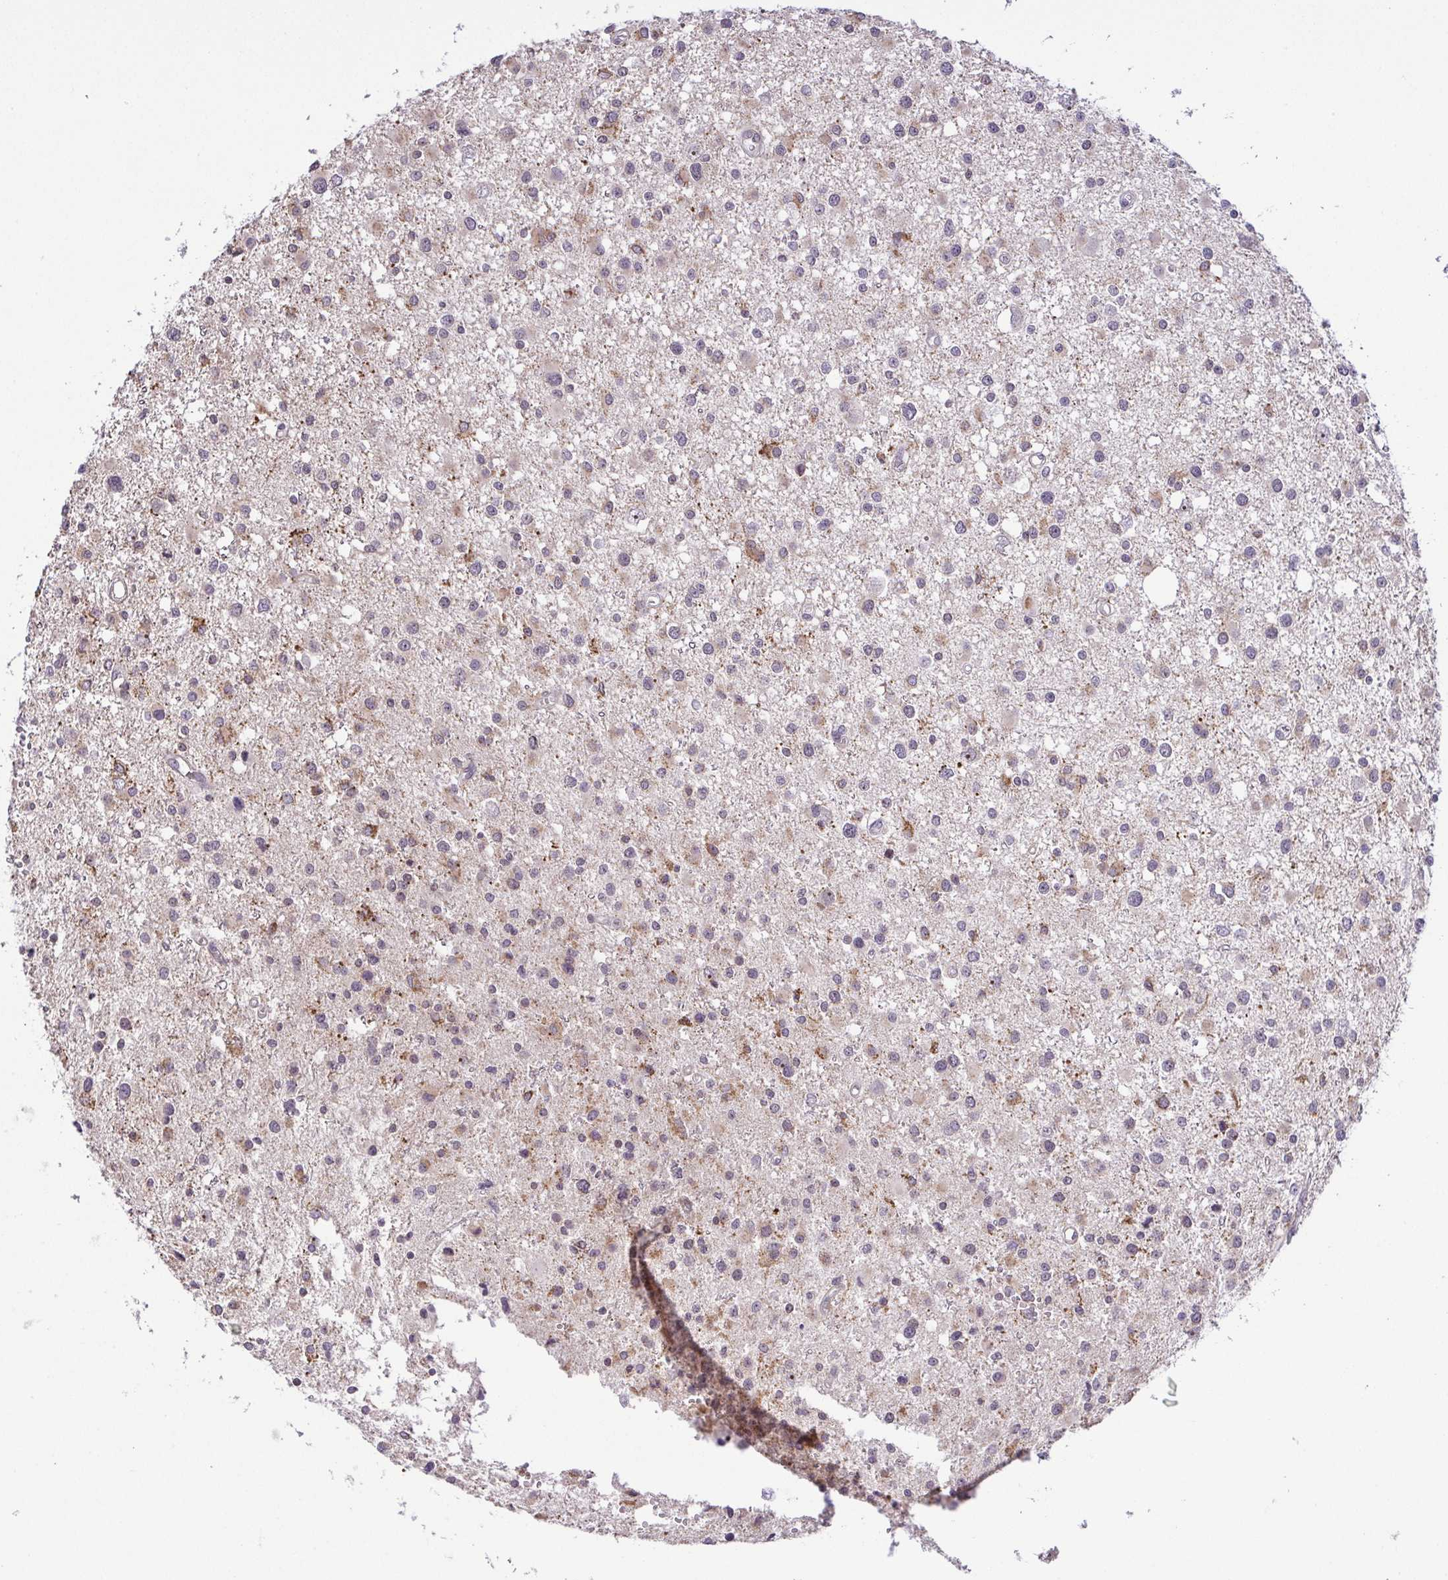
{"staining": {"intensity": "weak", "quantity": "<25%", "location": "cytoplasmic/membranous"}, "tissue": "glioma", "cell_type": "Tumor cells", "image_type": "cancer", "snomed": [{"axis": "morphology", "description": "Glioma, malignant, High grade"}, {"axis": "topography", "description": "Brain"}], "caption": "Tumor cells show no significant staining in malignant high-grade glioma.", "gene": "RSL24D1", "patient": {"sex": "male", "age": 54}}